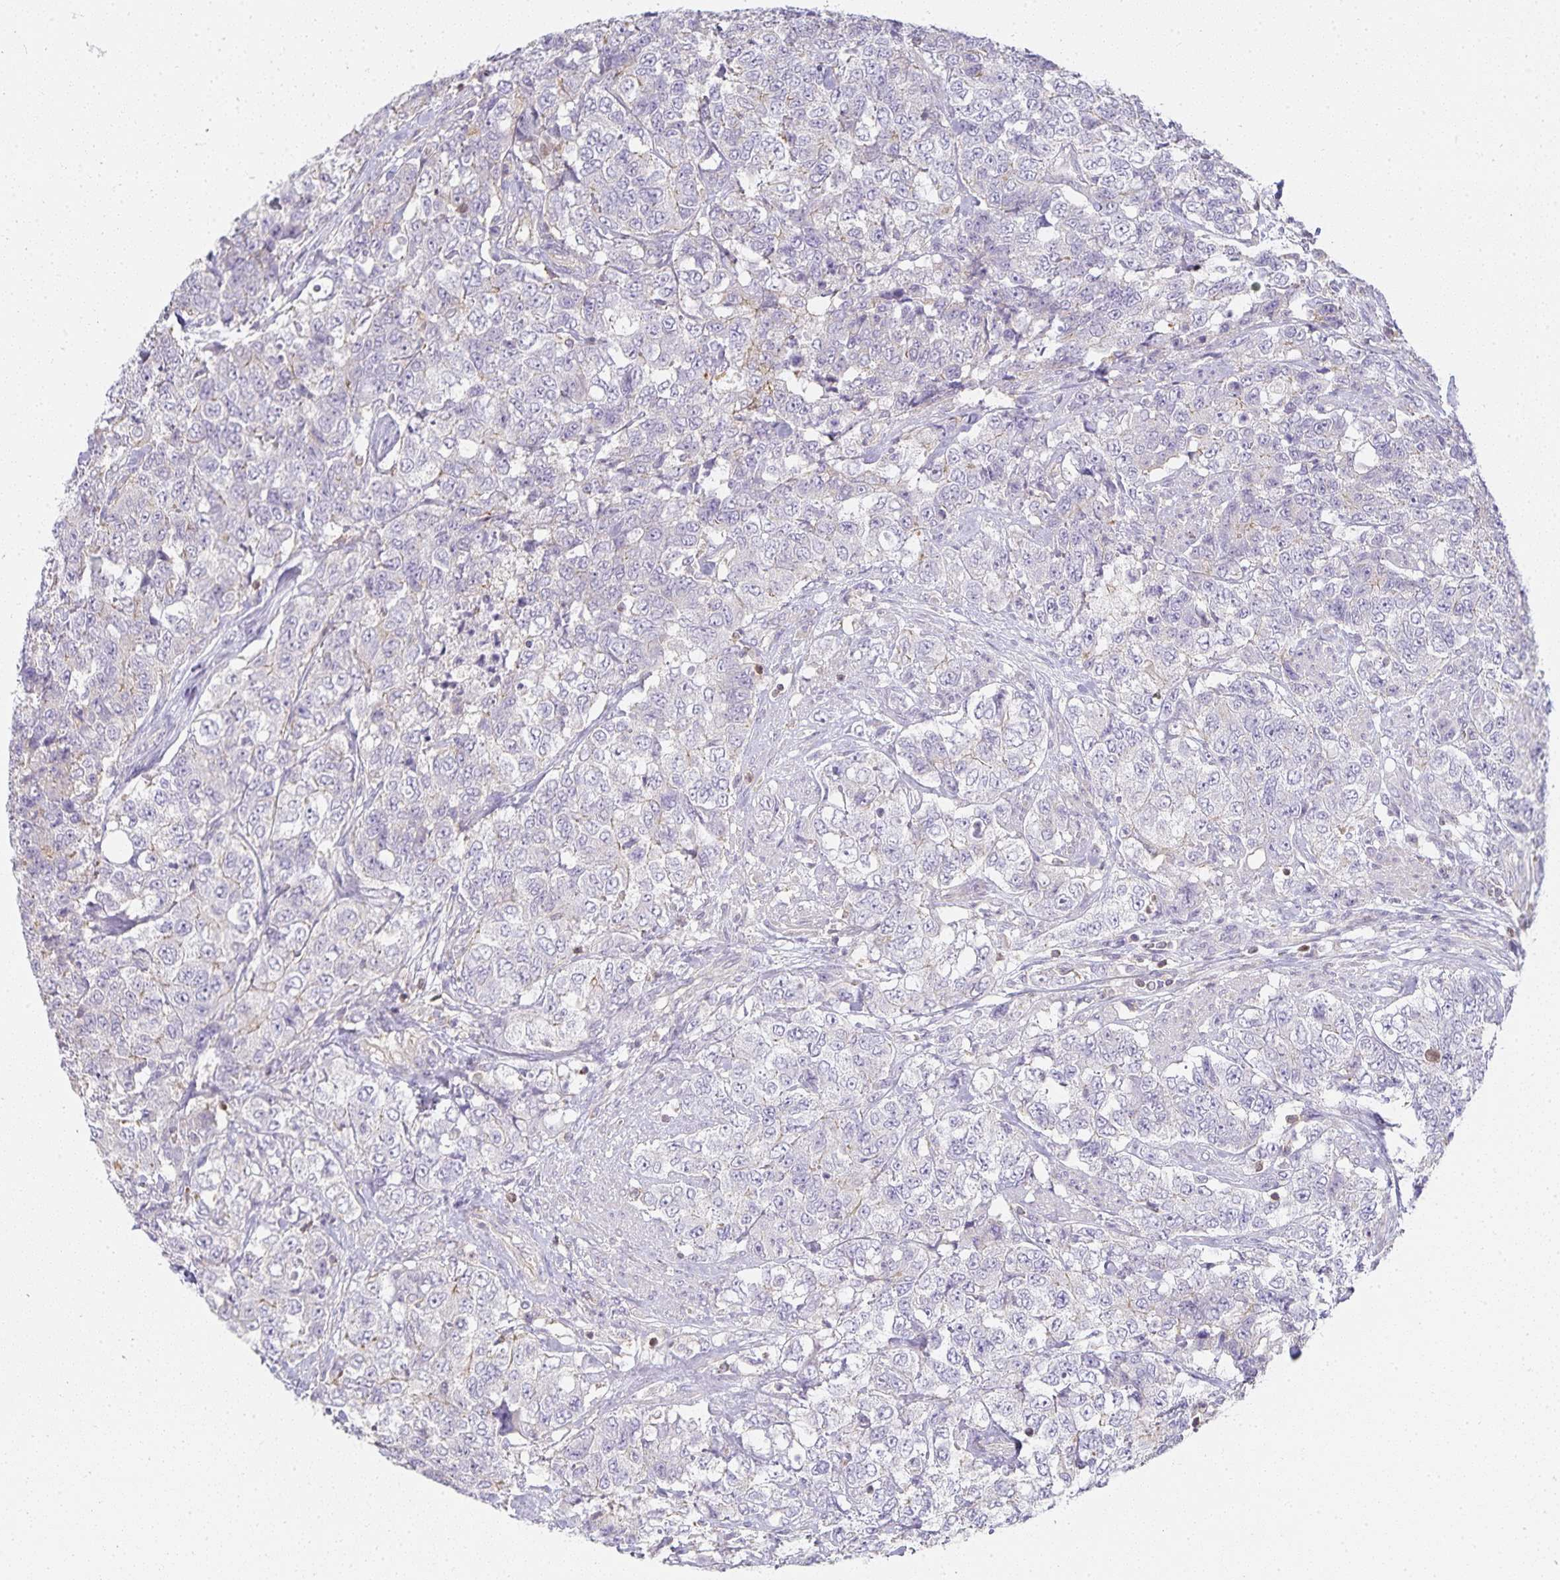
{"staining": {"intensity": "negative", "quantity": "none", "location": "none"}, "tissue": "urothelial cancer", "cell_type": "Tumor cells", "image_type": "cancer", "snomed": [{"axis": "morphology", "description": "Urothelial carcinoma, High grade"}, {"axis": "topography", "description": "Urinary bladder"}], "caption": "Photomicrograph shows no significant protein staining in tumor cells of urothelial cancer.", "gene": "GATA3", "patient": {"sex": "female", "age": 78}}